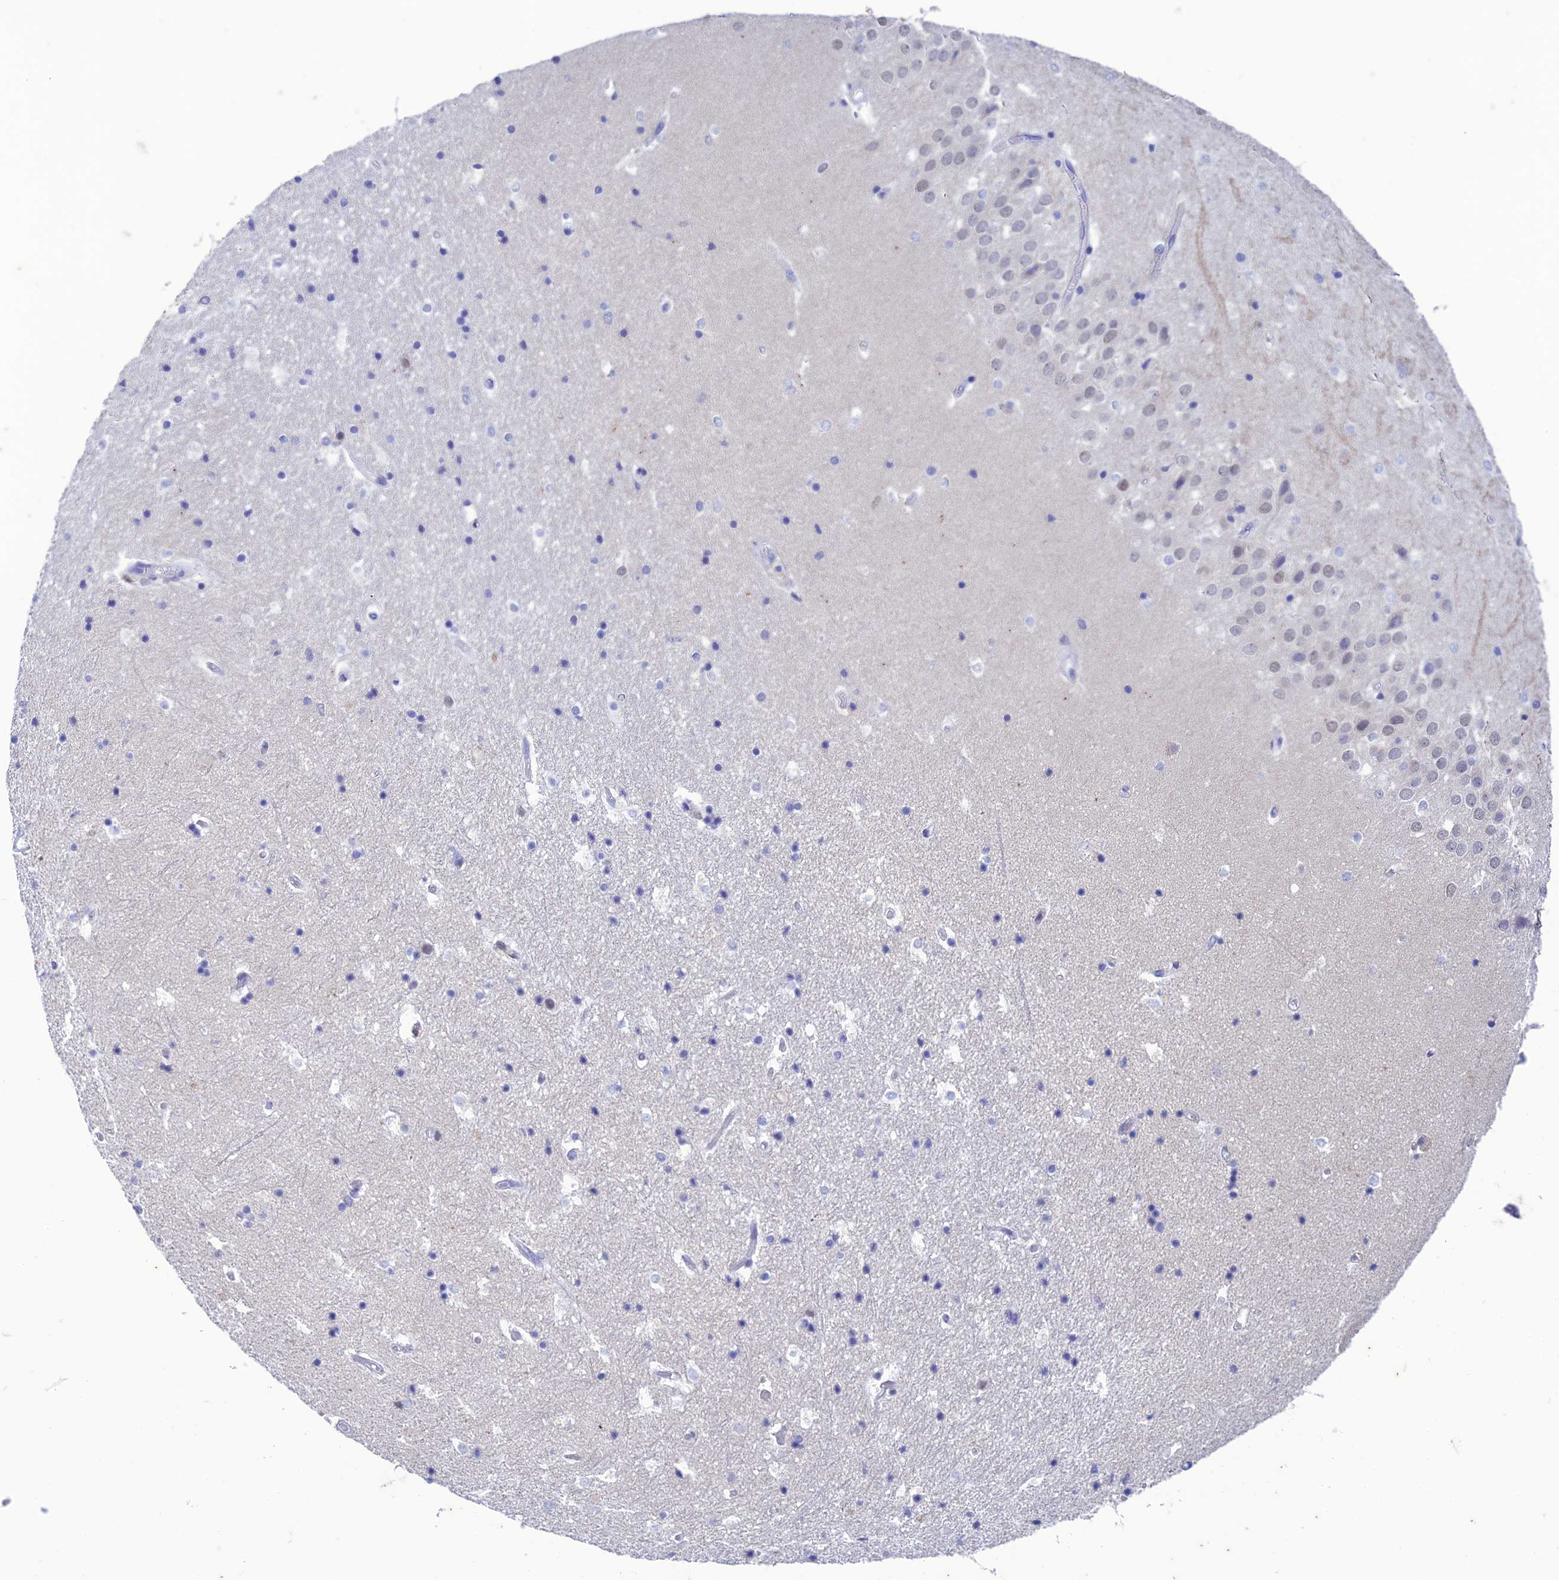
{"staining": {"intensity": "negative", "quantity": "none", "location": "none"}, "tissue": "hippocampus", "cell_type": "Glial cells", "image_type": "normal", "snomed": [{"axis": "morphology", "description": "Normal tissue, NOS"}, {"axis": "topography", "description": "Hippocampus"}], "caption": "The immunohistochemistry (IHC) photomicrograph has no significant expression in glial cells of hippocampus. (Brightfield microscopy of DAB immunohistochemistry (IHC) at high magnification).", "gene": "FGF7", "patient": {"sex": "female", "age": 52}}